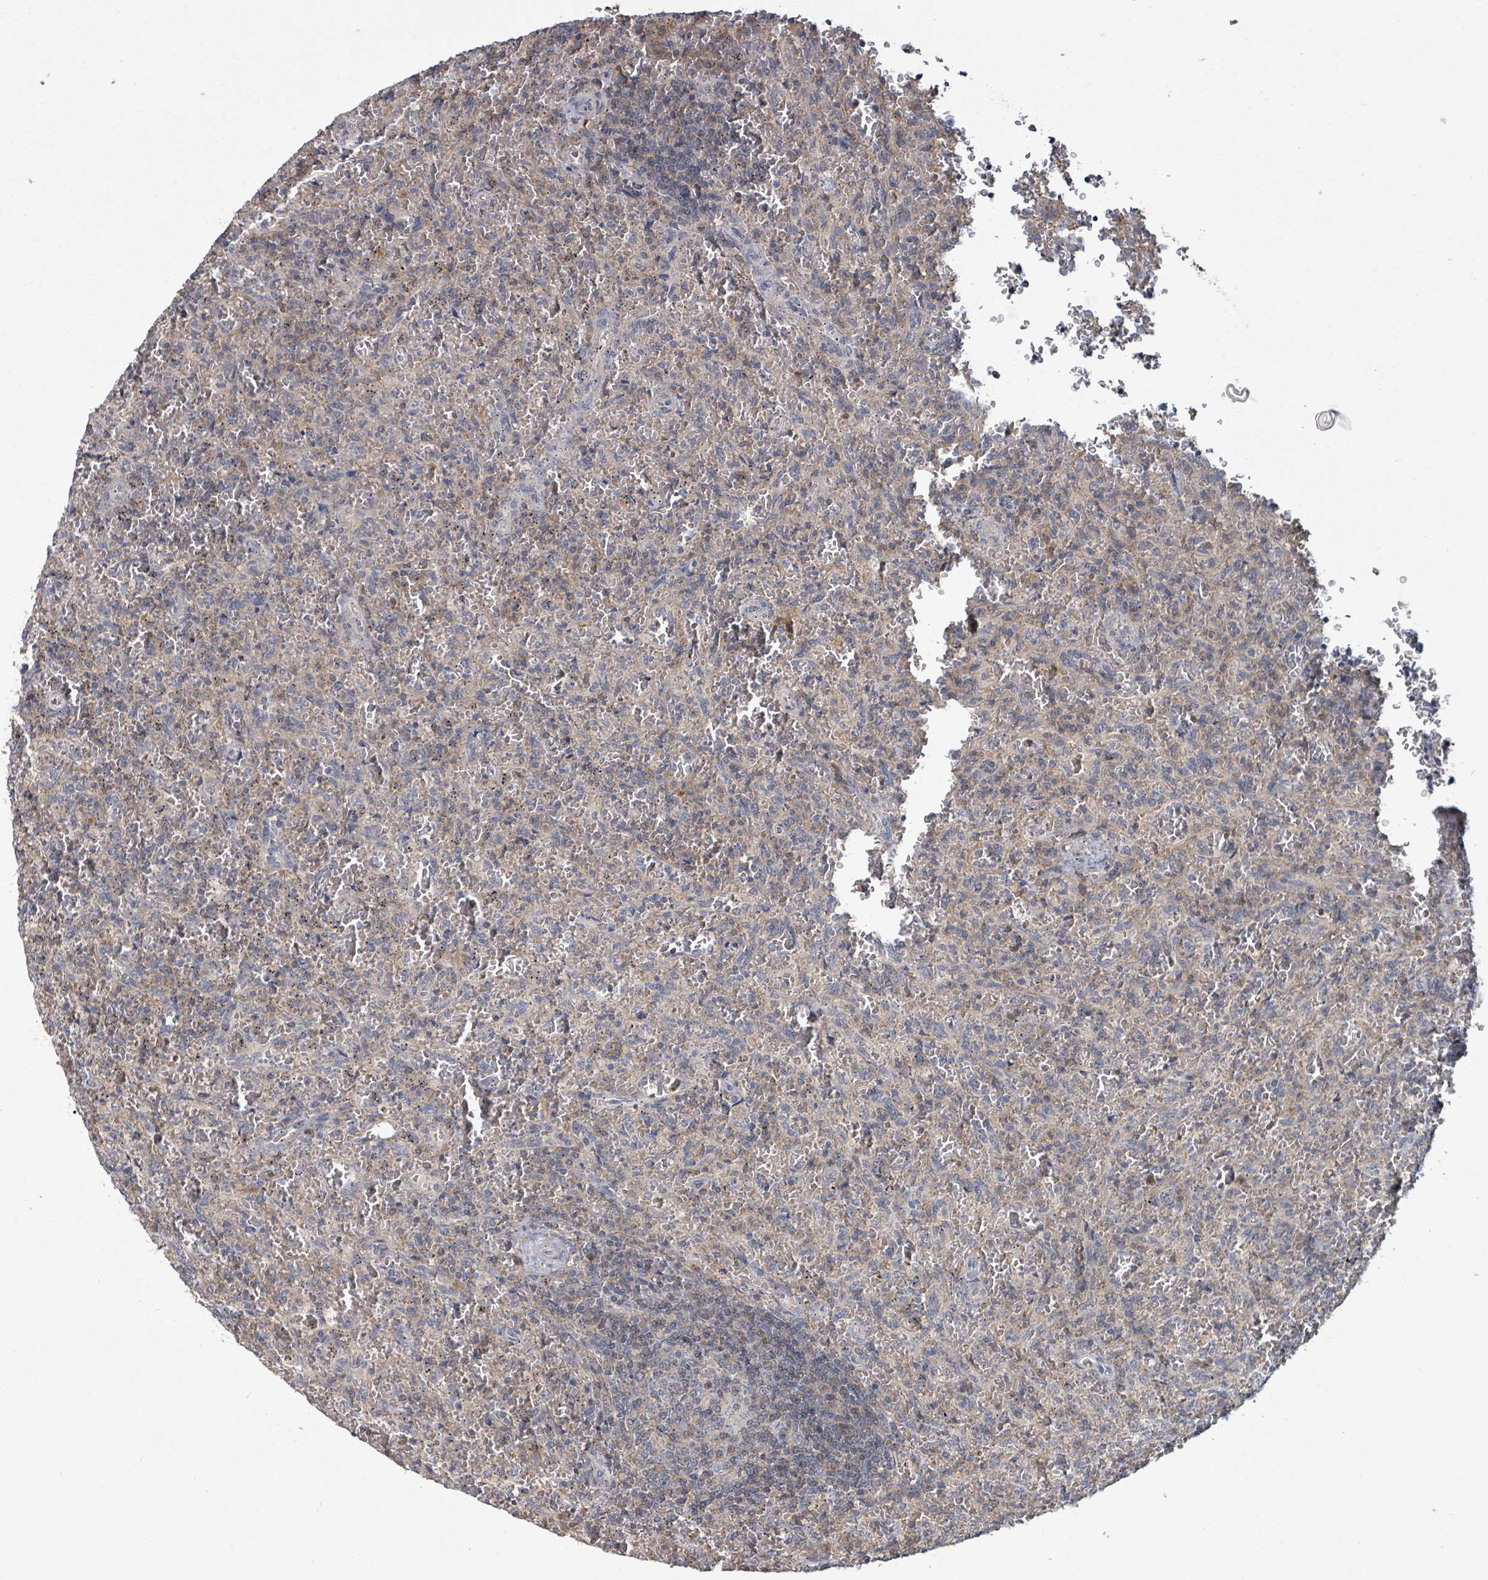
{"staining": {"intensity": "negative", "quantity": "none", "location": "none"}, "tissue": "lymphoma", "cell_type": "Tumor cells", "image_type": "cancer", "snomed": [{"axis": "morphology", "description": "Malignant lymphoma, non-Hodgkin's type, Low grade"}, {"axis": "topography", "description": "Spleen"}], "caption": "The image displays no staining of tumor cells in low-grade malignant lymphoma, non-Hodgkin's type.", "gene": "GABBR1", "patient": {"sex": "female", "age": 64}}